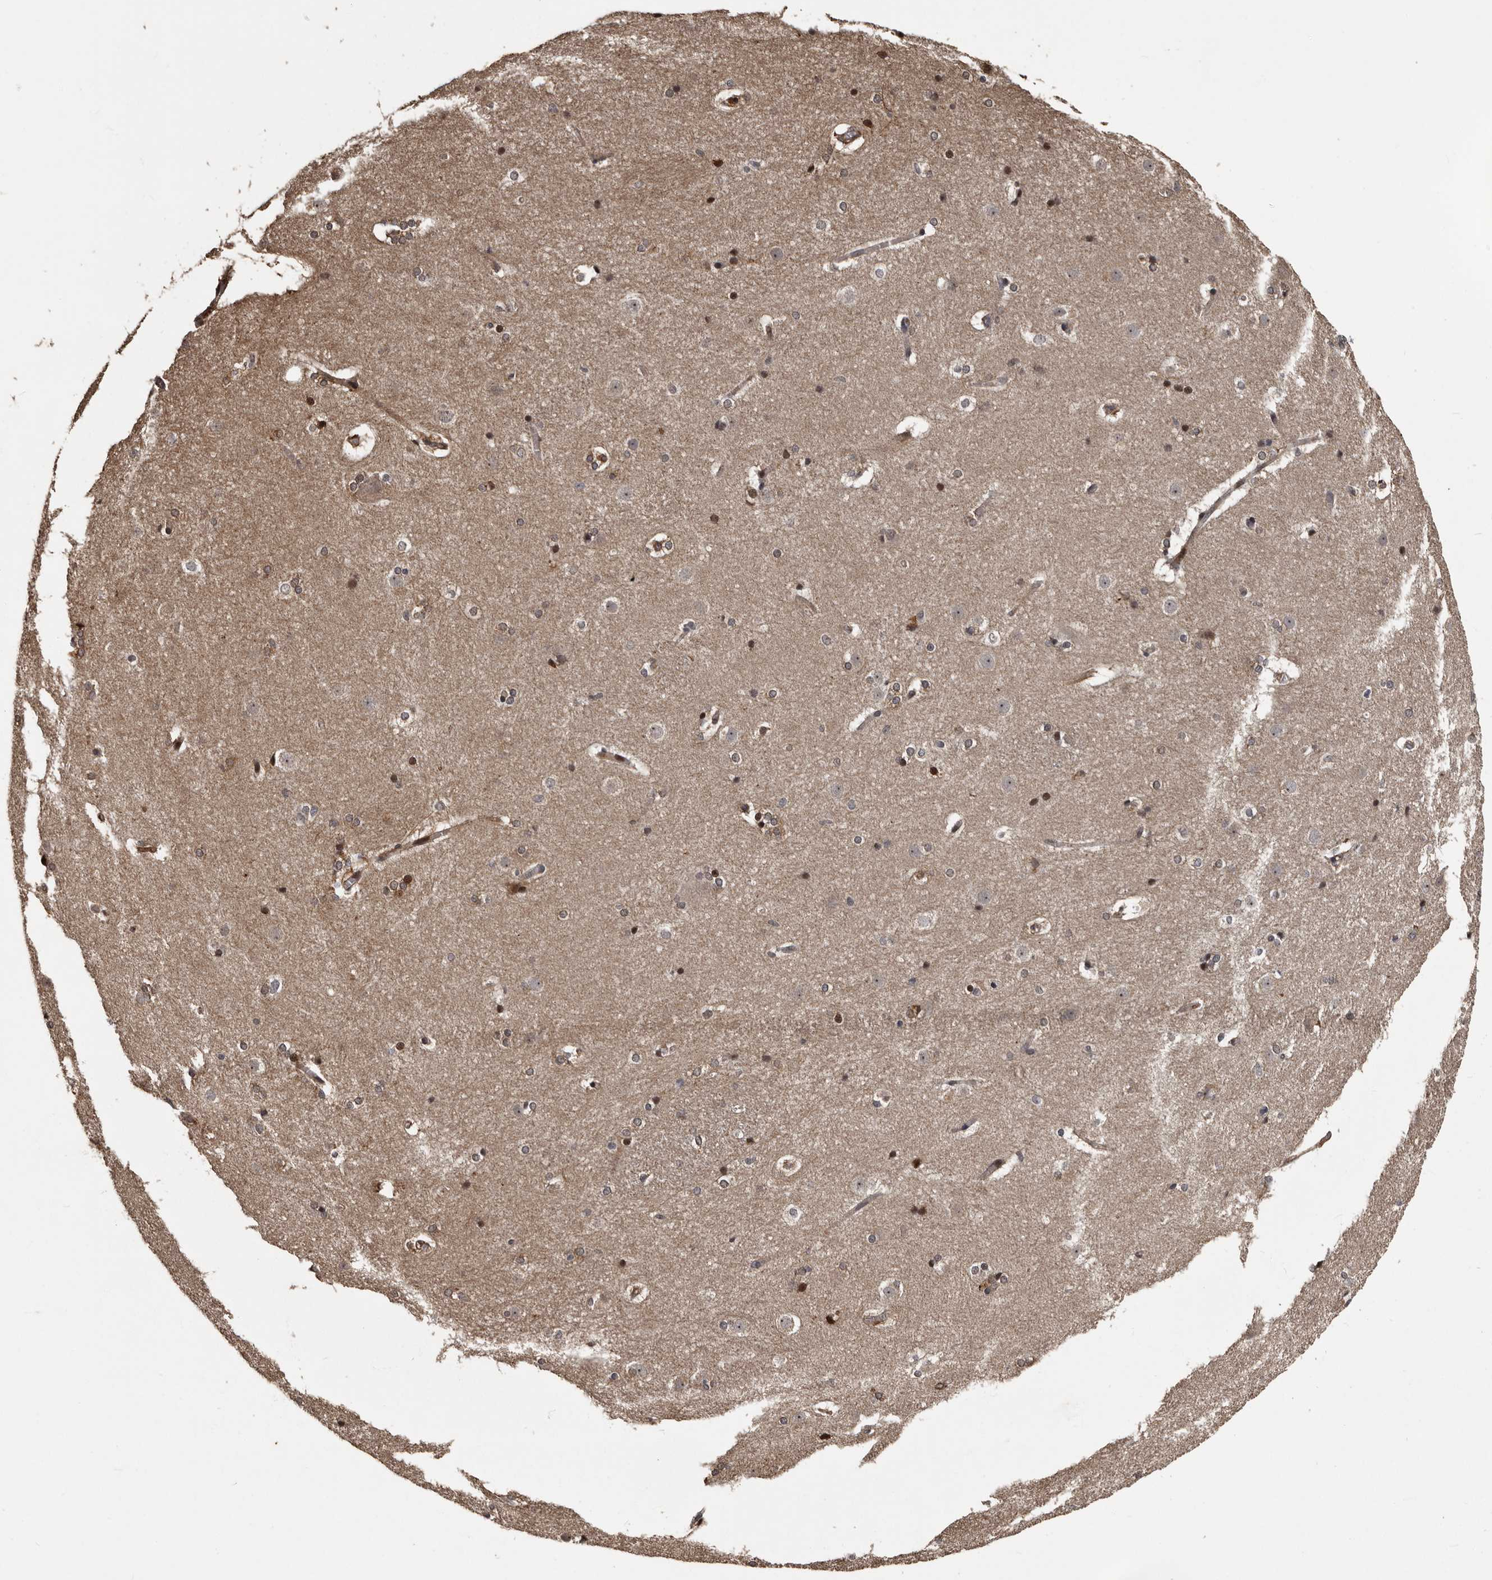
{"staining": {"intensity": "moderate", "quantity": "25%-75%", "location": "cytoplasmic/membranous,nuclear"}, "tissue": "caudate", "cell_type": "Glial cells", "image_type": "normal", "snomed": [{"axis": "morphology", "description": "Normal tissue, NOS"}, {"axis": "topography", "description": "Lateral ventricle wall"}], "caption": "A brown stain shows moderate cytoplasmic/membranous,nuclear positivity of a protein in glial cells of benign human caudate.", "gene": "SERTAD4", "patient": {"sex": "female", "age": 19}}